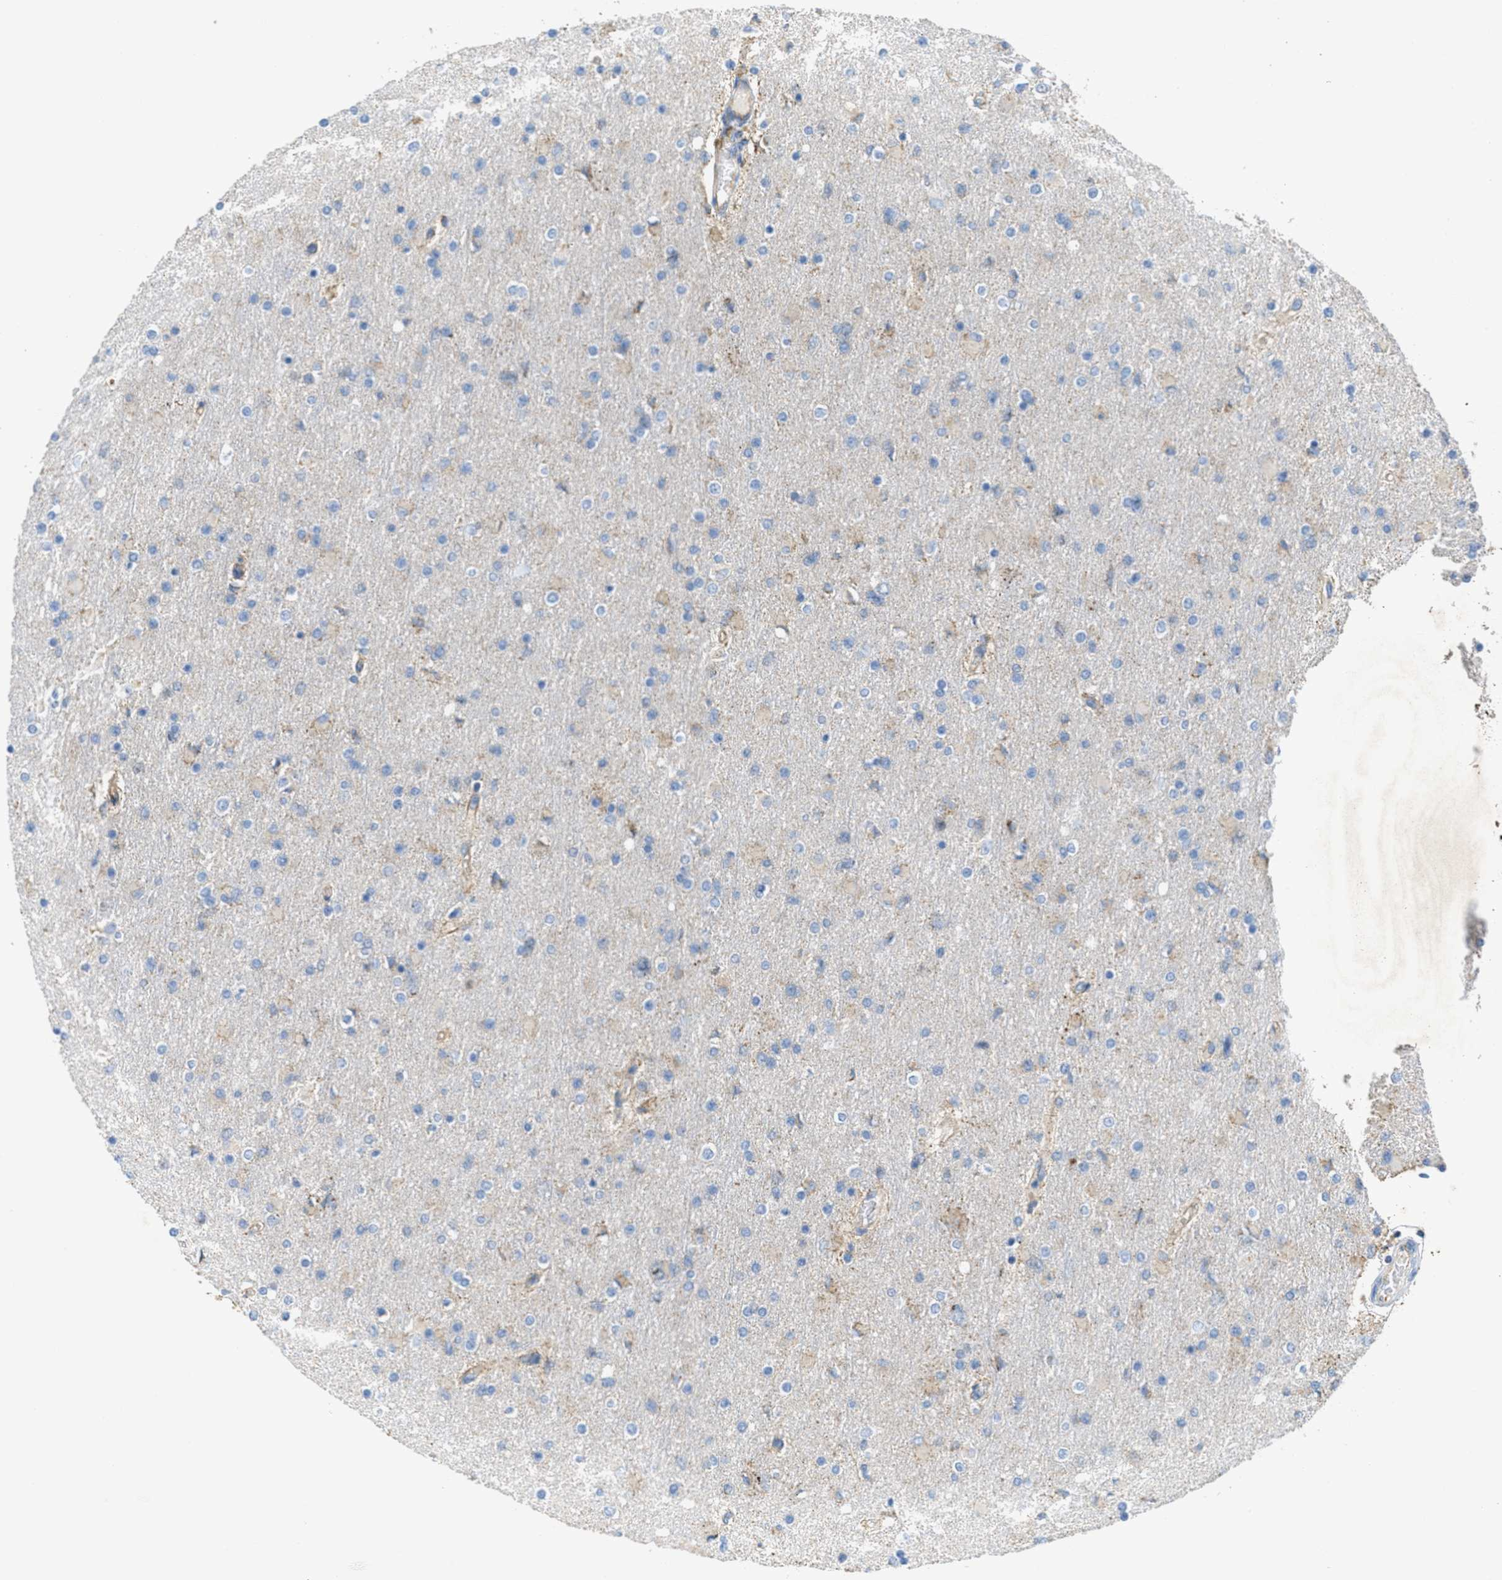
{"staining": {"intensity": "negative", "quantity": "none", "location": "none"}, "tissue": "glioma", "cell_type": "Tumor cells", "image_type": "cancer", "snomed": [{"axis": "morphology", "description": "Glioma, malignant, High grade"}, {"axis": "topography", "description": "Cerebral cortex"}], "caption": "Protein analysis of malignant glioma (high-grade) exhibits no significant positivity in tumor cells. (DAB (3,3'-diaminobenzidine) IHC, high magnification).", "gene": "BTN3A1", "patient": {"sex": "female", "age": 36}}